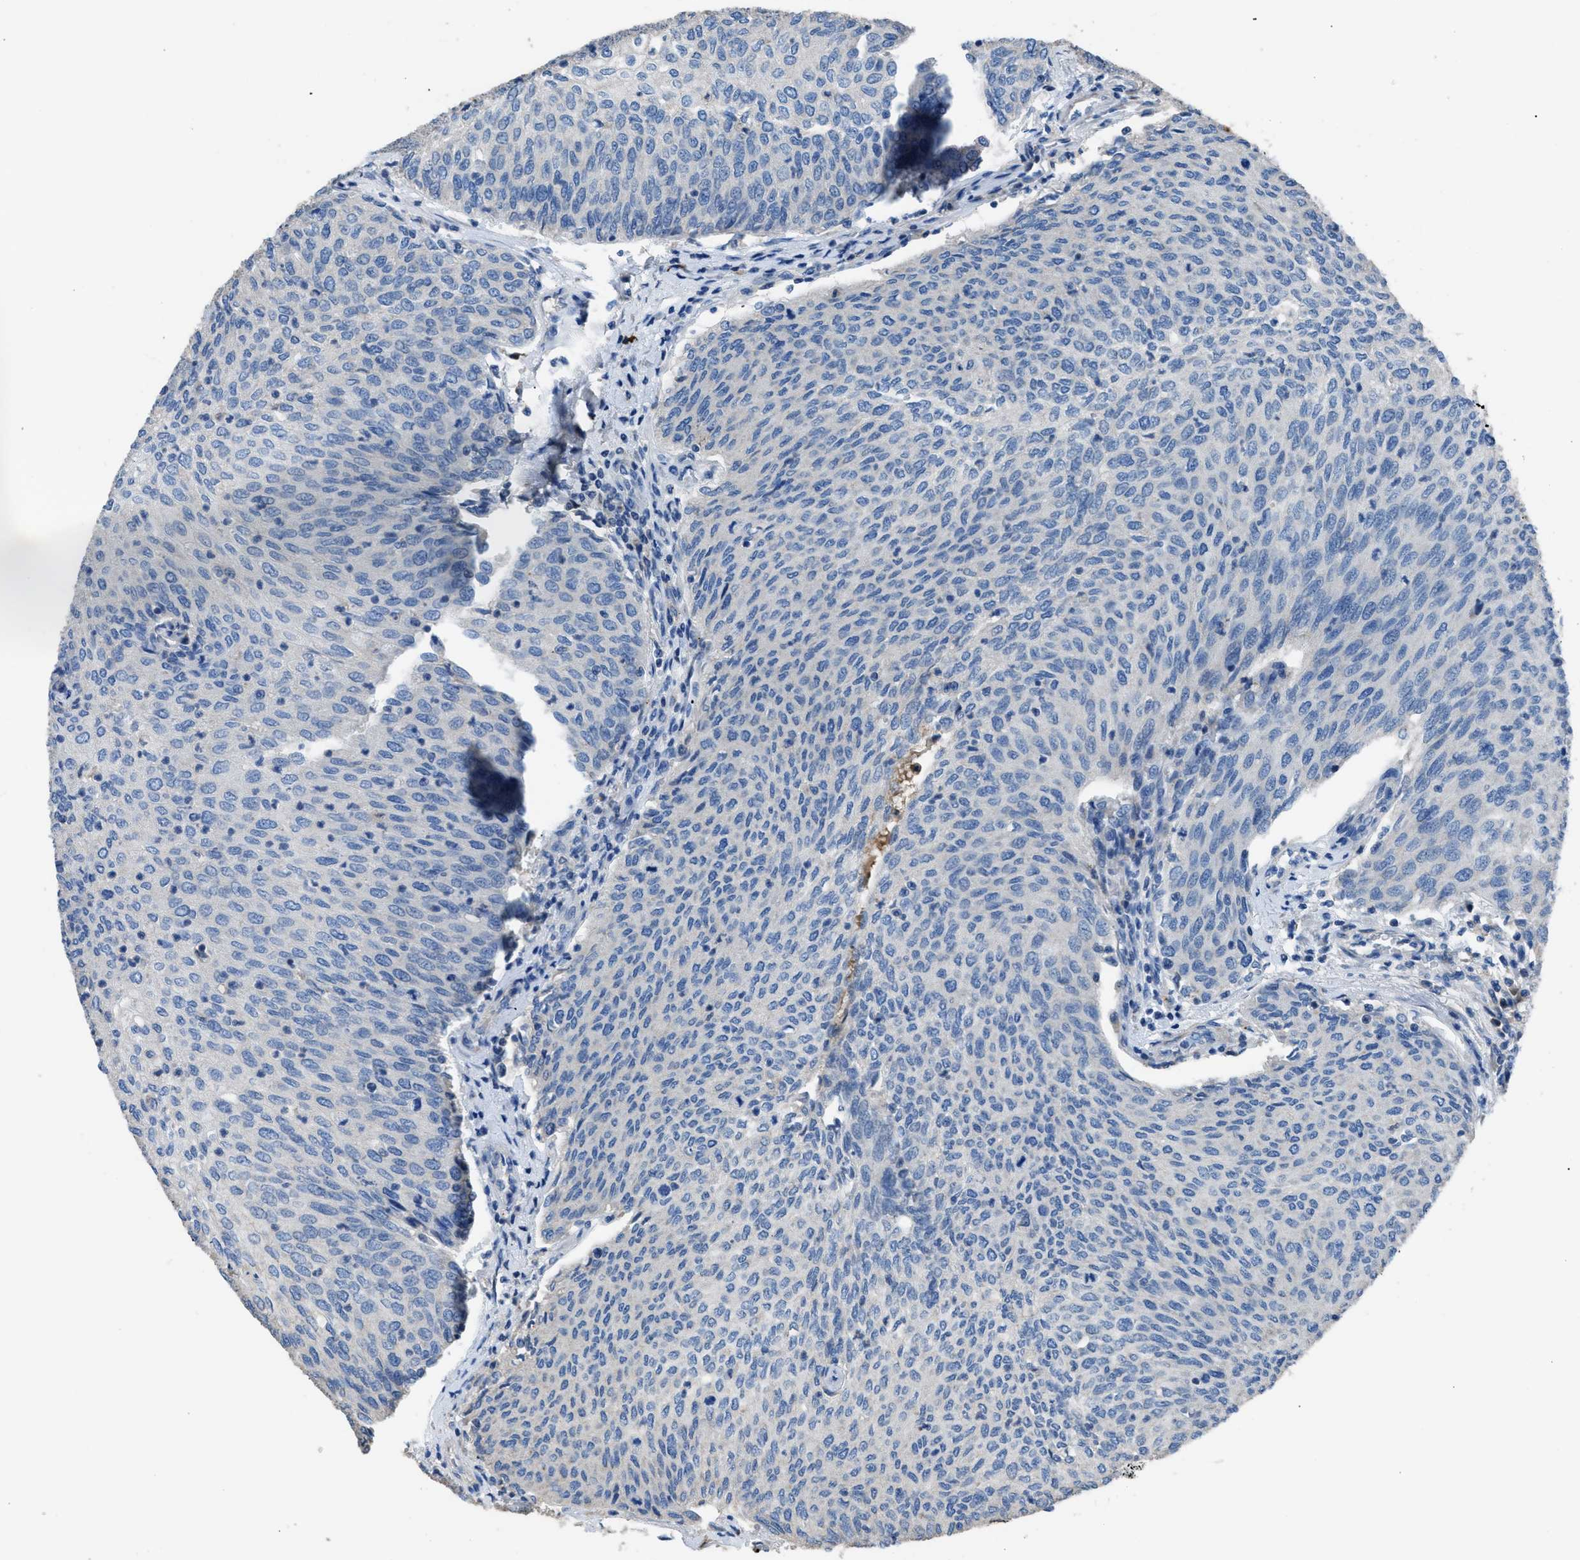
{"staining": {"intensity": "negative", "quantity": "none", "location": "none"}, "tissue": "urothelial cancer", "cell_type": "Tumor cells", "image_type": "cancer", "snomed": [{"axis": "morphology", "description": "Urothelial carcinoma, Low grade"}, {"axis": "topography", "description": "Urinary bladder"}], "caption": "Immunohistochemical staining of urothelial cancer exhibits no significant positivity in tumor cells. (DAB immunohistochemistry with hematoxylin counter stain).", "gene": "SGCZ", "patient": {"sex": "female", "age": 79}}